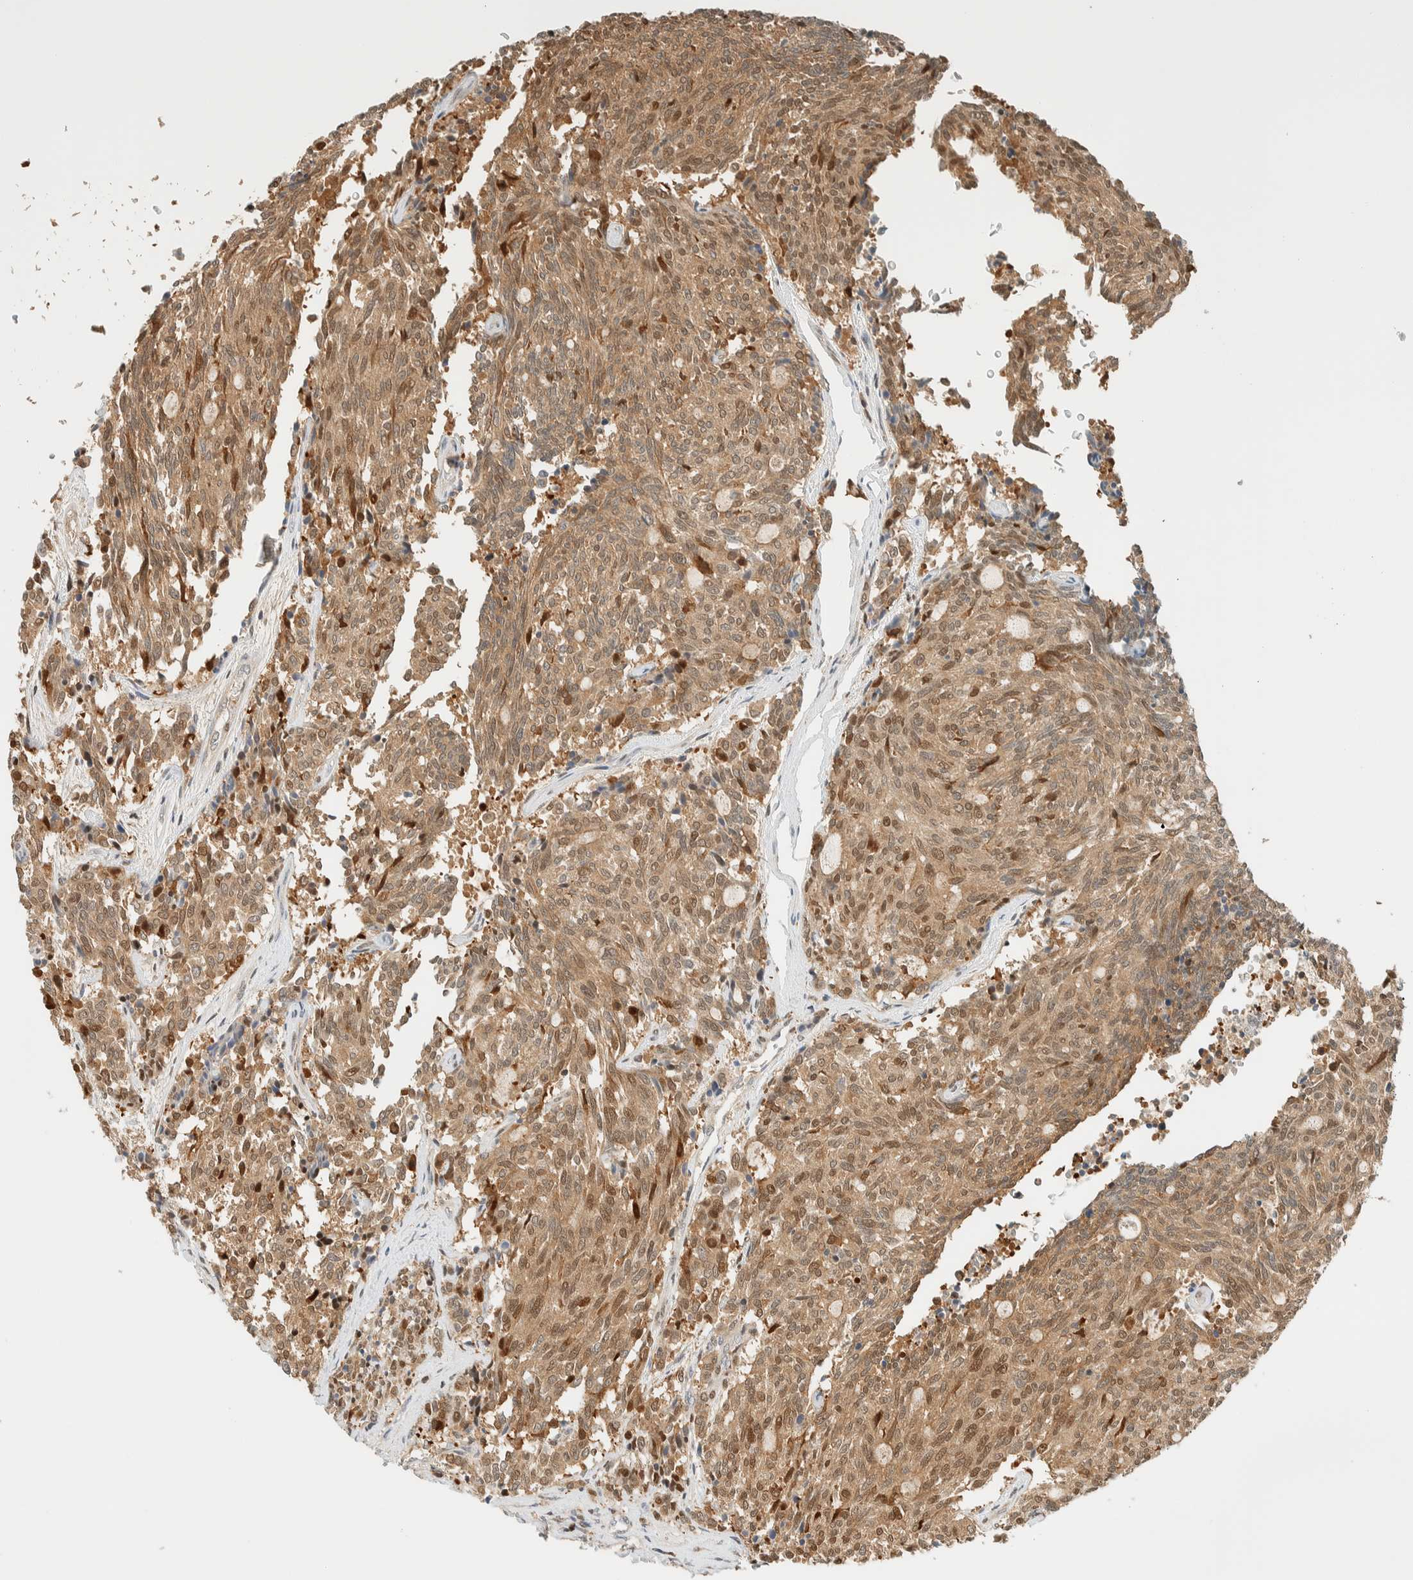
{"staining": {"intensity": "moderate", "quantity": ">75%", "location": "cytoplasmic/membranous,nuclear"}, "tissue": "carcinoid", "cell_type": "Tumor cells", "image_type": "cancer", "snomed": [{"axis": "morphology", "description": "Carcinoid, malignant, NOS"}, {"axis": "topography", "description": "Pancreas"}], "caption": "Immunohistochemistry histopathology image of human carcinoid stained for a protein (brown), which exhibits medium levels of moderate cytoplasmic/membranous and nuclear positivity in approximately >75% of tumor cells.", "gene": "ZBTB37", "patient": {"sex": "female", "age": 54}}